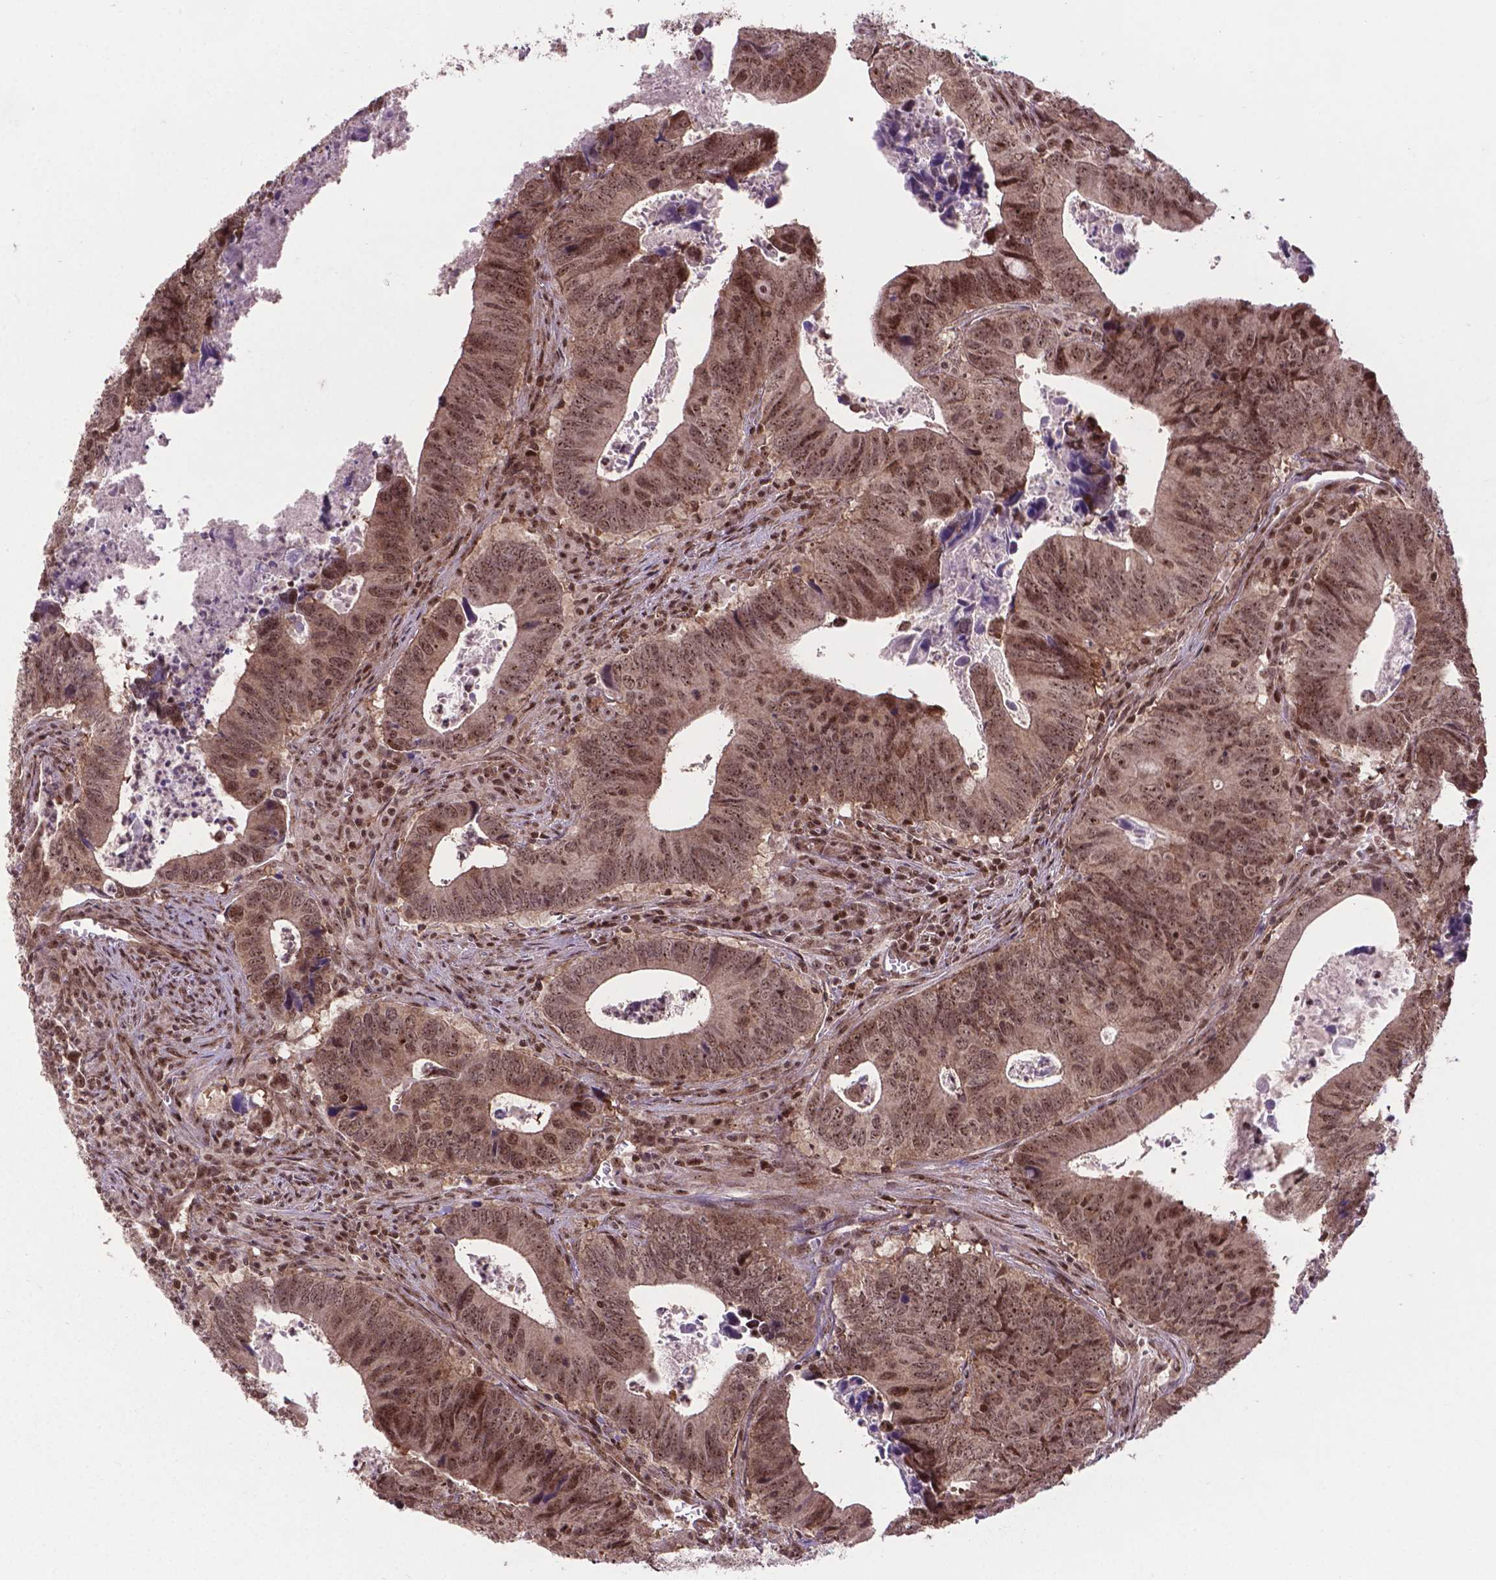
{"staining": {"intensity": "moderate", "quantity": ">75%", "location": "cytoplasmic/membranous,nuclear"}, "tissue": "colorectal cancer", "cell_type": "Tumor cells", "image_type": "cancer", "snomed": [{"axis": "morphology", "description": "Adenocarcinoma, NOS"}, {"axis": "topography", "description": "Colon"}], "caption": "Colorectal cancer (adenocarcinoma) stained for a protein (brown) demonstrates moderate cytoplasmic/membranous and nuclear positive expression in about >75% of tumor cells.", "gene": "CSNK2A1", "patient": {"sex": "female", "age": 82}}